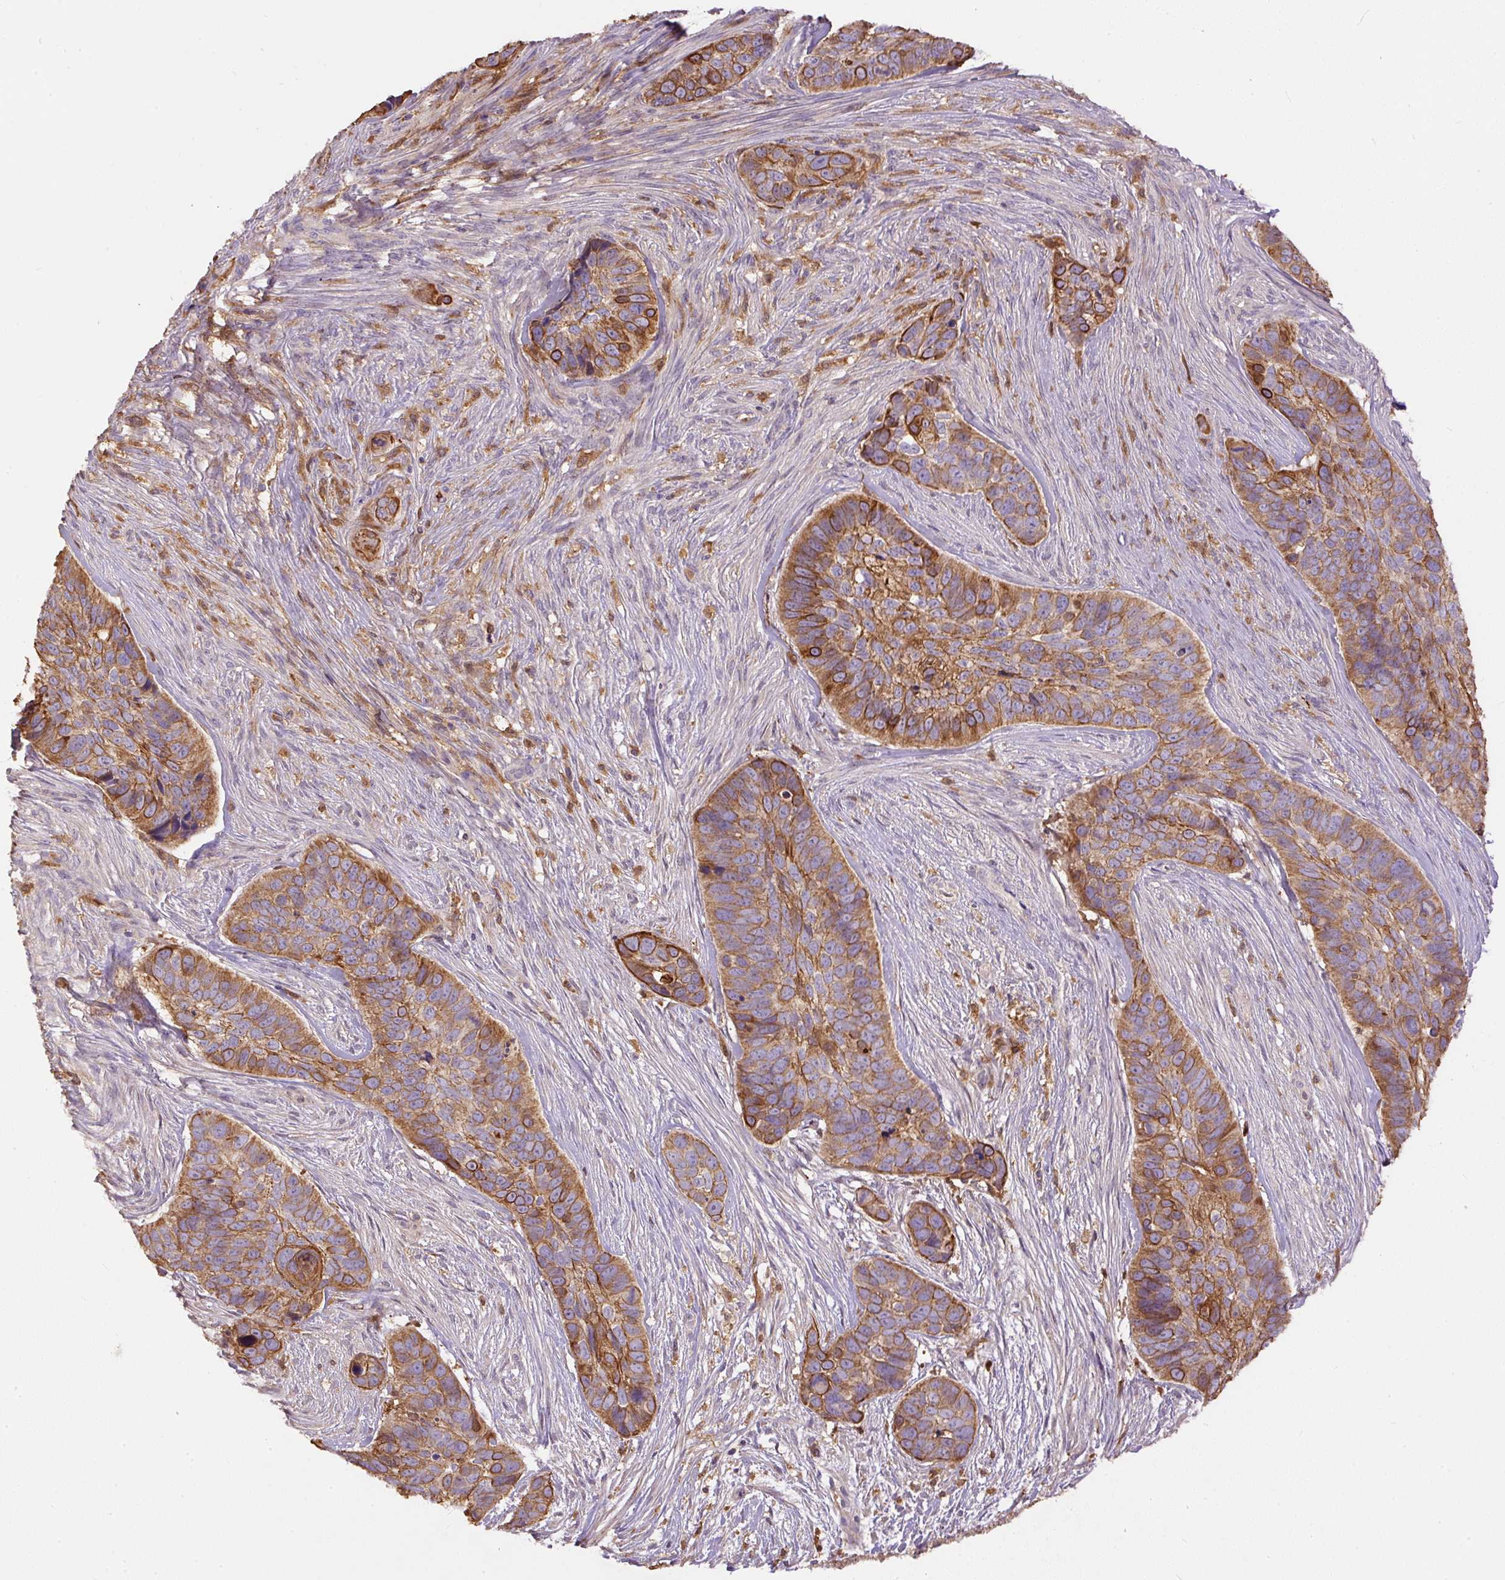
{"staining": {"intensity": "strong", "quantity": ">75%", "location": "cytoplasmic/membranous"}, "tissue": "skin cancer", "cell_type": "Tumor cells", "image_type": "cancer", "snomed": [{"axis": "morphology", "description": "Basal cell carcinoma"}, {"axis": "topography", "description": "Skin"}], "caption": "This photomicrograph shows IHC staining of basal cell carcinoma (skin), with high strong cytoplasmic/membranous expression in approximately >75% of tumor cells.", "gene": "DAPK1", "patient": {"sex": "female", "age": 82}}